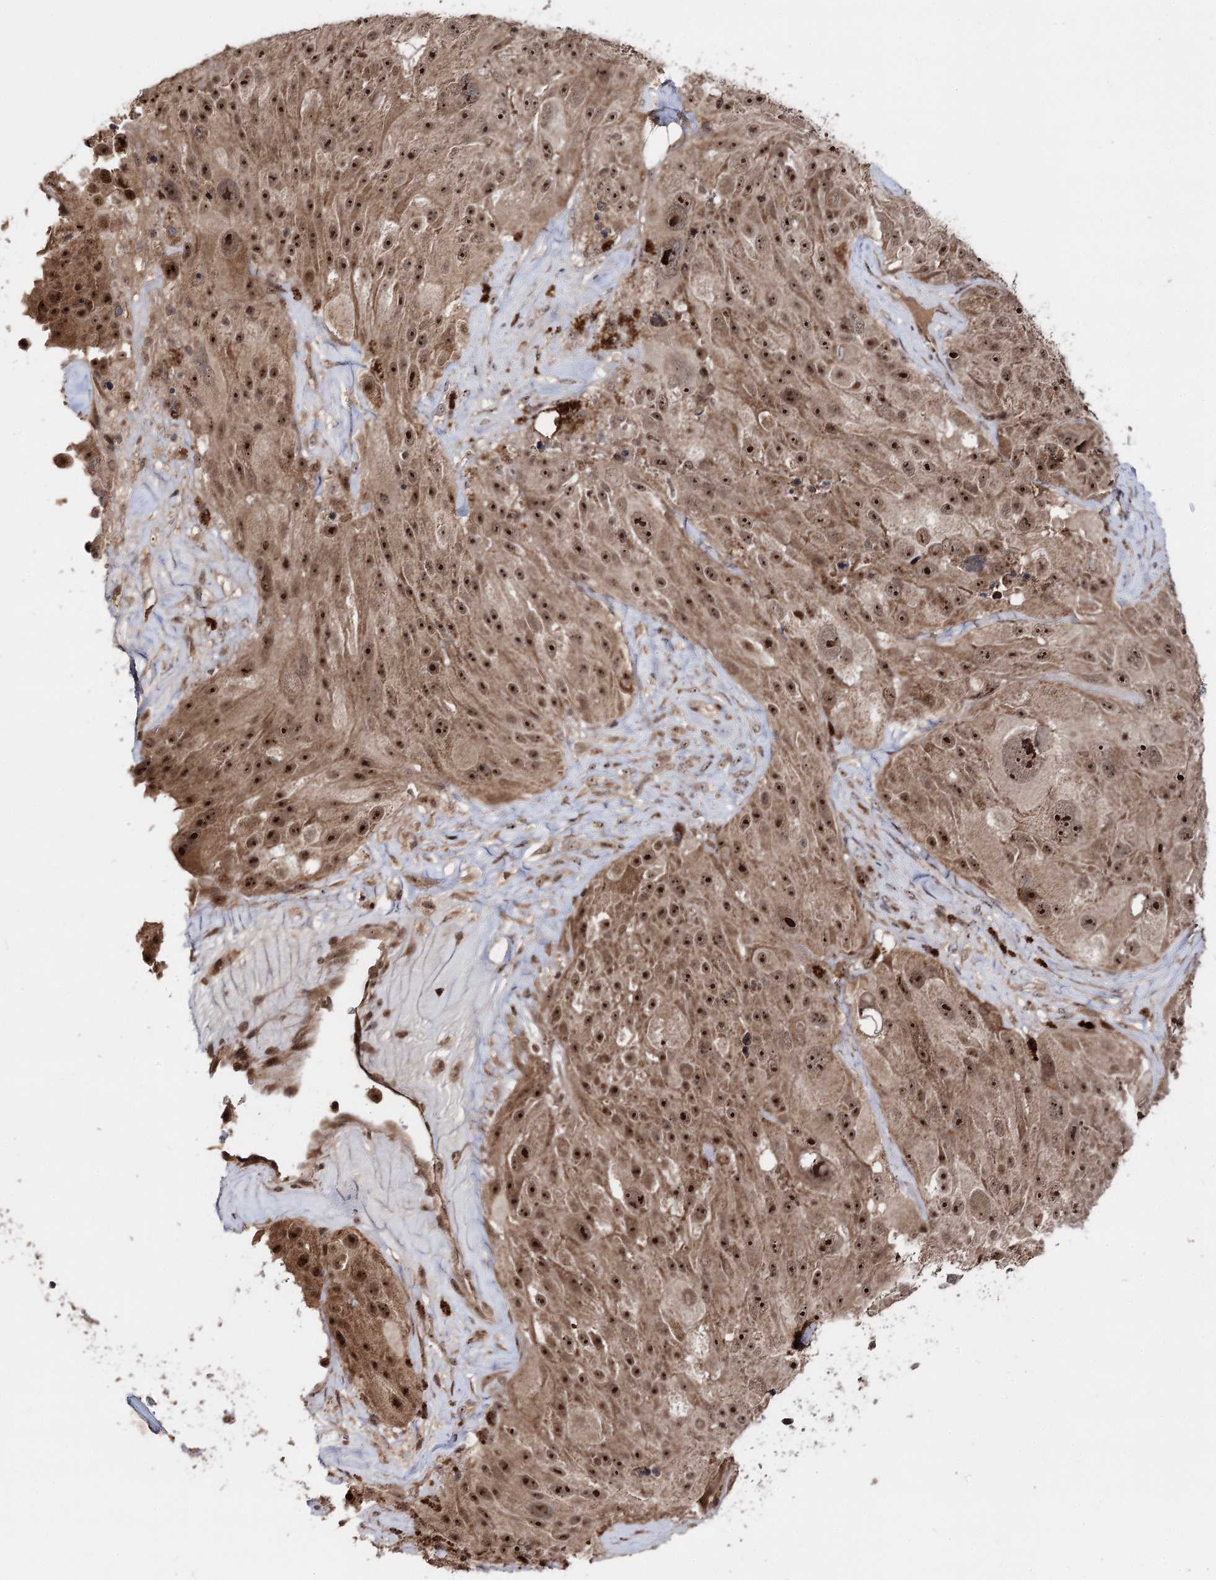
{"staining": {"intensity": "strong", "quantity": ">75%", "location": "cytoplasmic/membranous,nuclear"}, "tissue": "melanoma", "cell_type": "Tumor cells", "image_type": "cancer", "snomed": [{"axis": "morphology", "description": "Malignant melanoma, Metastatic site"}, {"axis": "topography", "description": "Lymph node"}], "caption": "High-magnification brightfield microscopy of melanoma stained with DAB (3,3'-diaminobenzidine) (brown) and counterstained with hematoxylin (blue). tumor cells exhibit strong cytoplasmic/membranous and nuclear expression is present in about>75% of cells.", "gene": "FAM53B", "patient": {"sex": "male", "age": 62}}